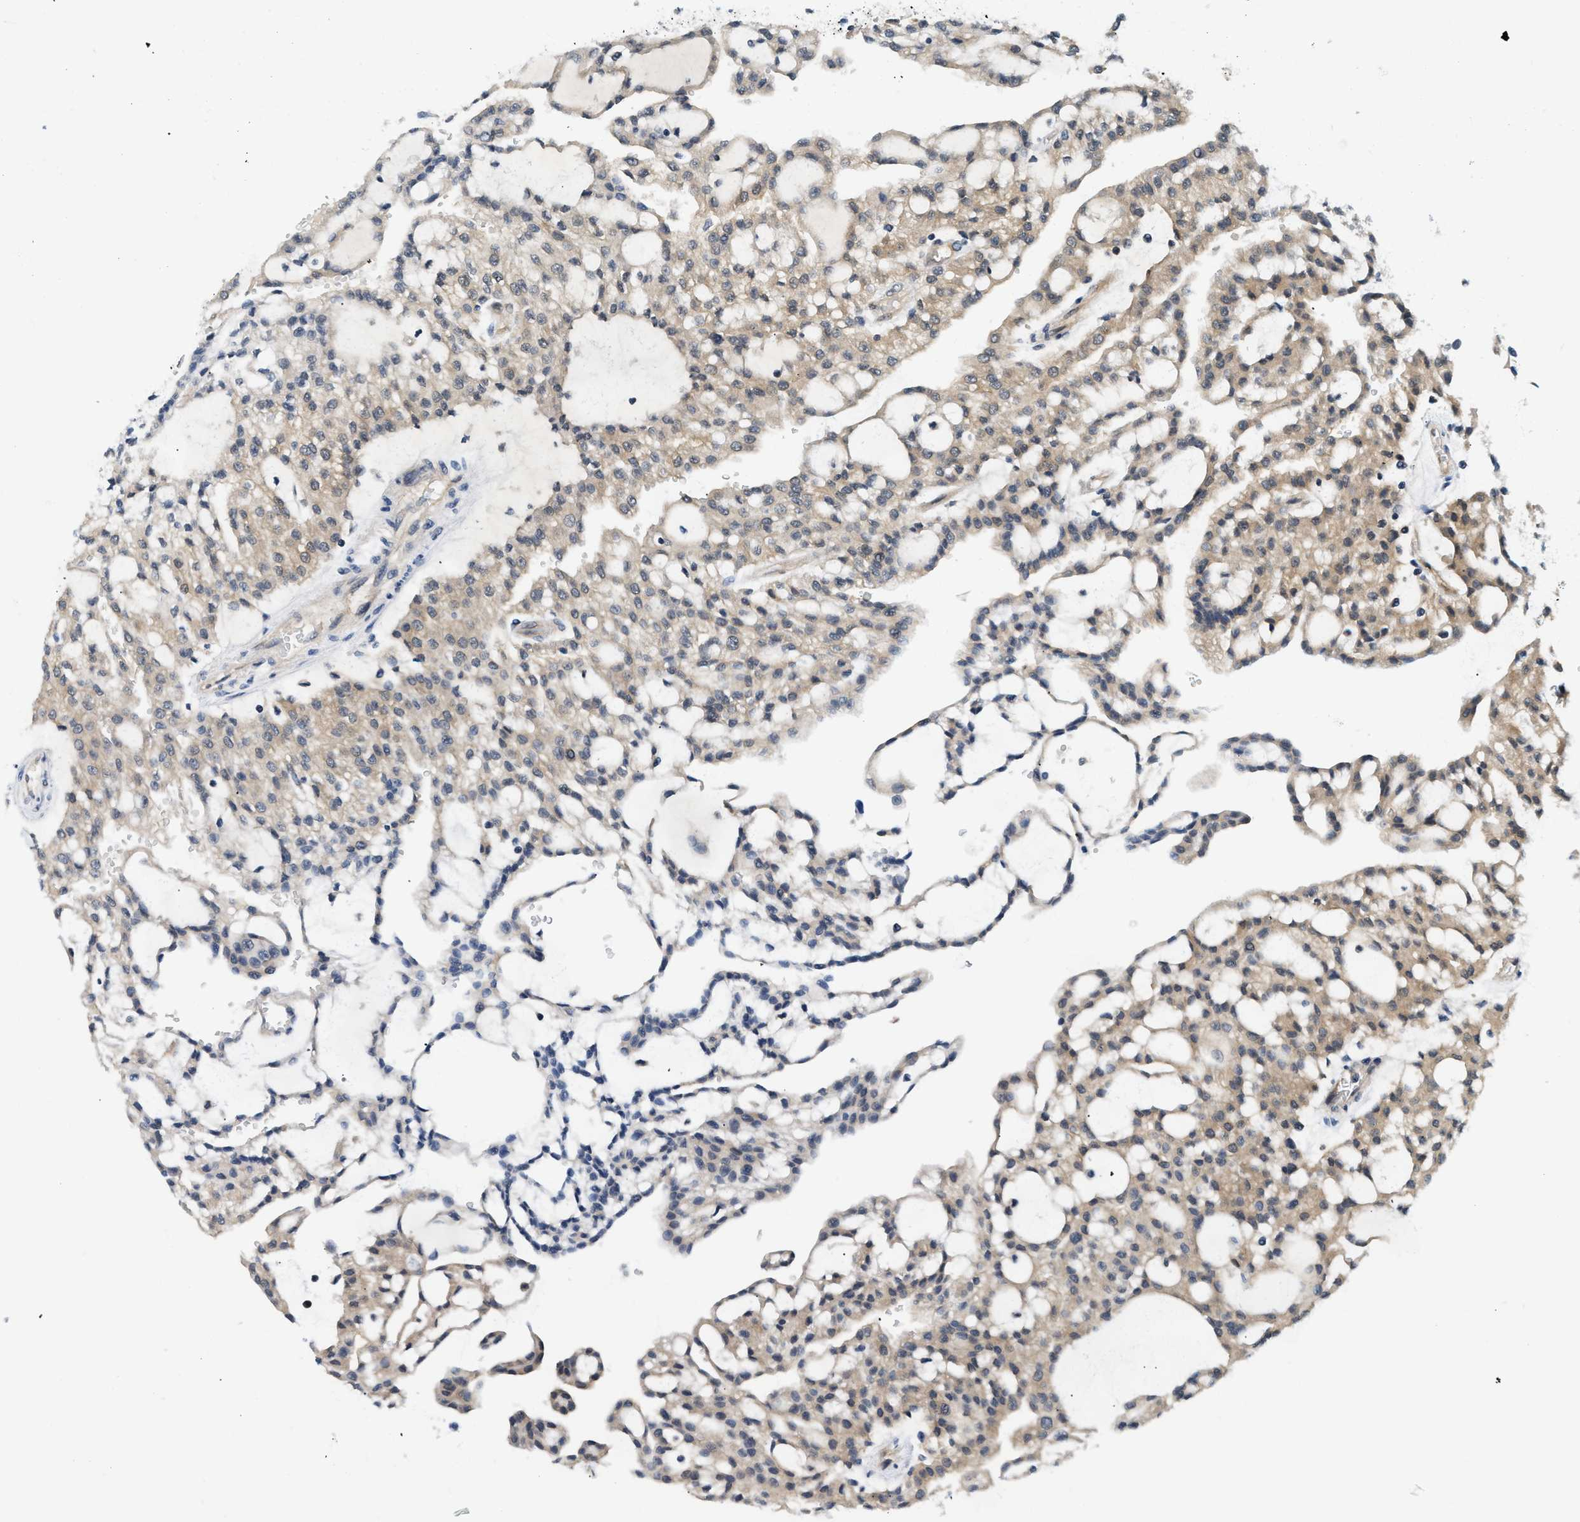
{"staining": {"intensity": "weak", "quantity": ">75%", "location": "cytoplasmic/membranous"}, "tissue": "renal cancer", "cell_type": "Tumor cells", "image_type": "cancer", "snomed": [{"axis": "morphology", "description": "Adenocarcinoma, NOS"}, {"axis": "topography", "description": "Kidney"}], "caption": "Brown immunohistochemical staining in human renal adenocarcinoma shows weak cytoplasmic/membranous positivity in approximately >75% of tumor cells.", "gene": "EIF4EBP2", "patient": {"sex": "male", "age": 63}}